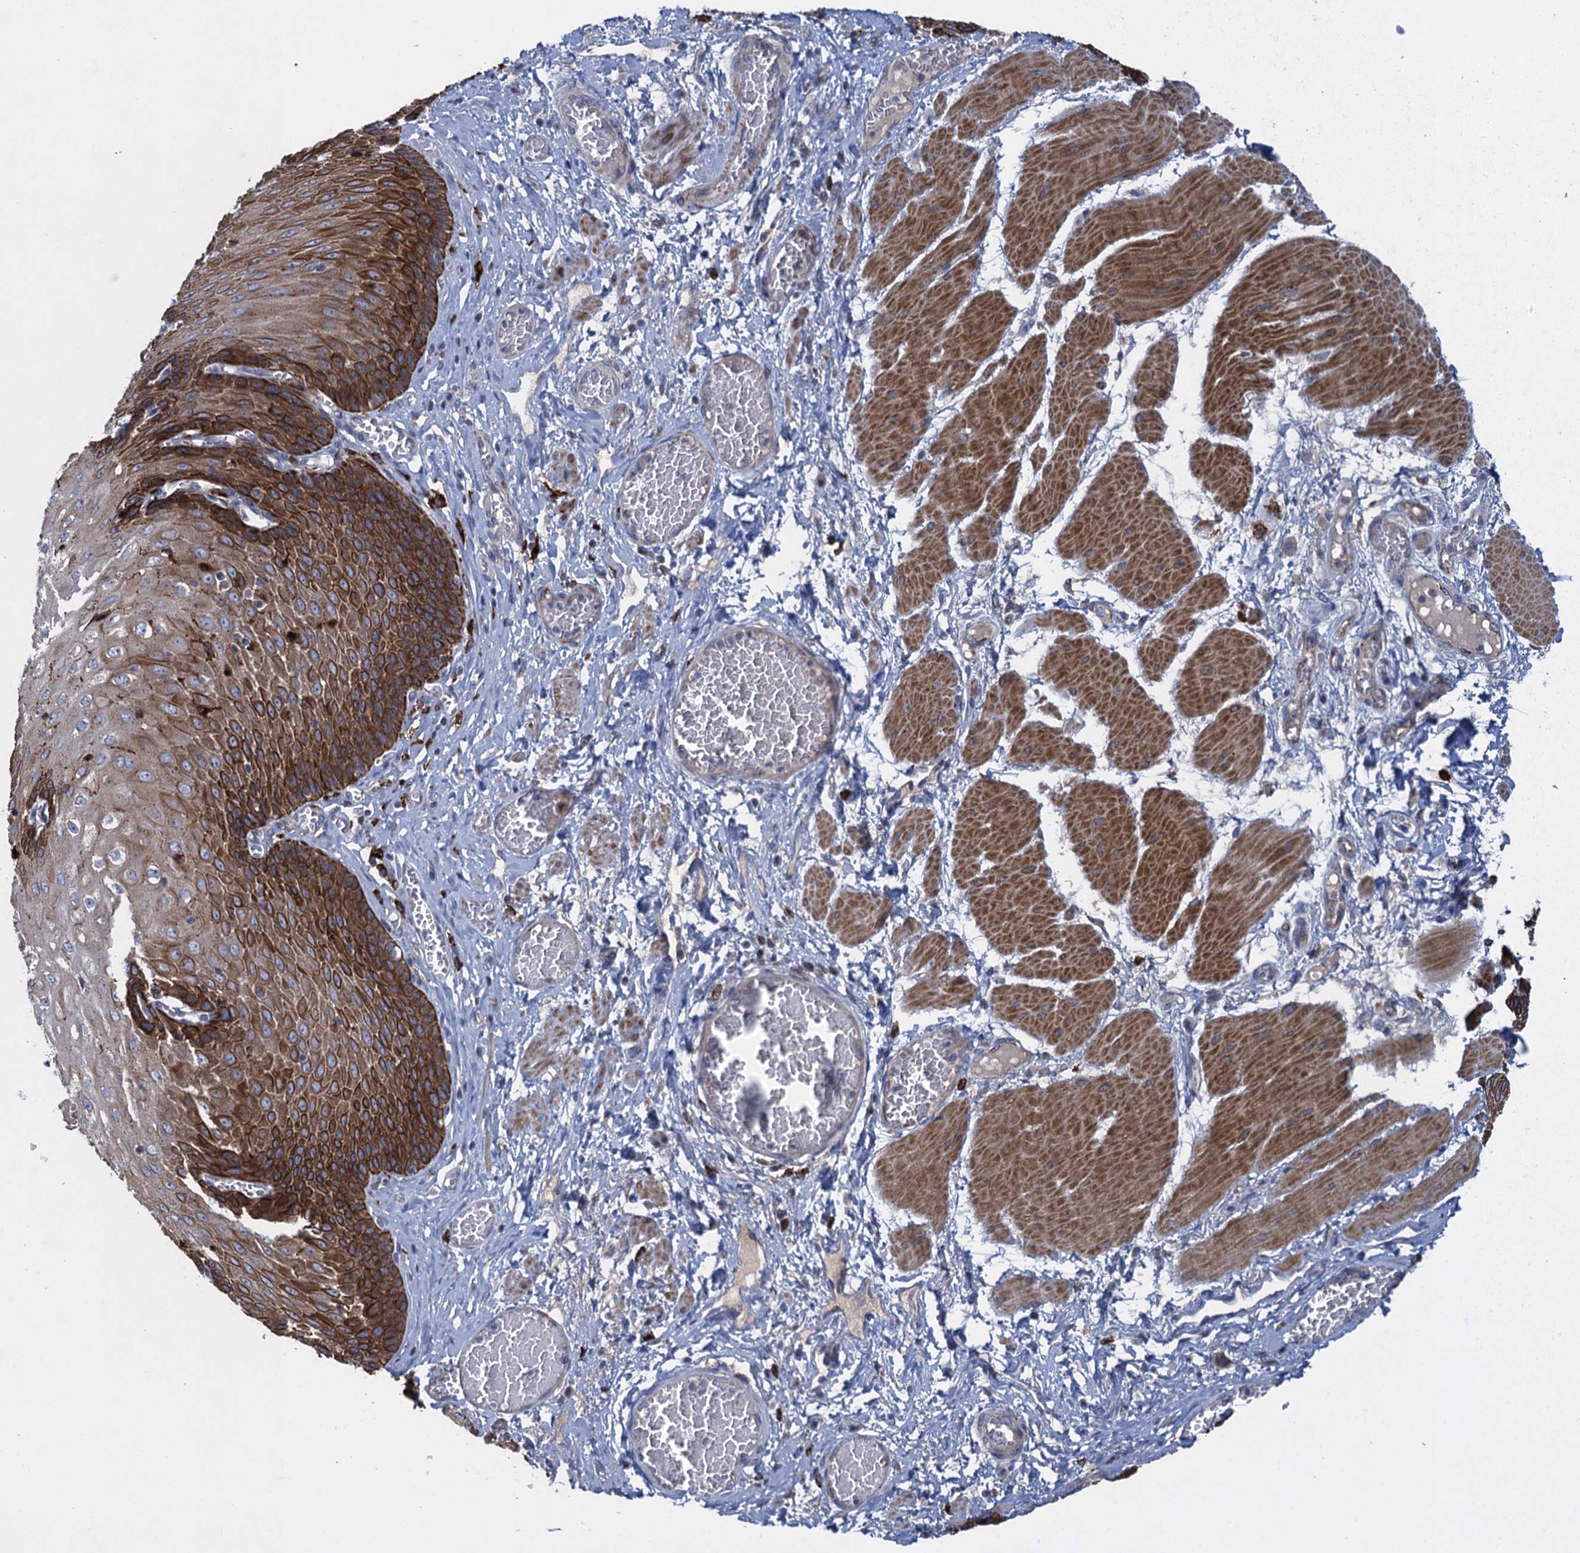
{"staining": {"intensity": "strong", "quantity": "25%-75%", "location": "cytoplasmic/membranous"}, "tissue": "esophagus", "cell_type": "Squamous epithelial cells", "image_type": "normal", "snomed": [{"axis": "morphology", "description": "Normal tissue, NOS"}, {"axis": "topography", "description": "Esophagus"}], "caption": "Unremarkable esophagus exhibits strong cytoplasmic/membranous positivity in approximately 25%-75% of squamous epithelial cells, visualized by immunohistochemistry. The staining was performed using DAB (3,3'-diaminobenzidine), with brown indicating positive protein expression. Nuclei are stained blue with hematoxylin.", "gene": "TXNDC11", "patient": {"sex": "male", "age": 60}}